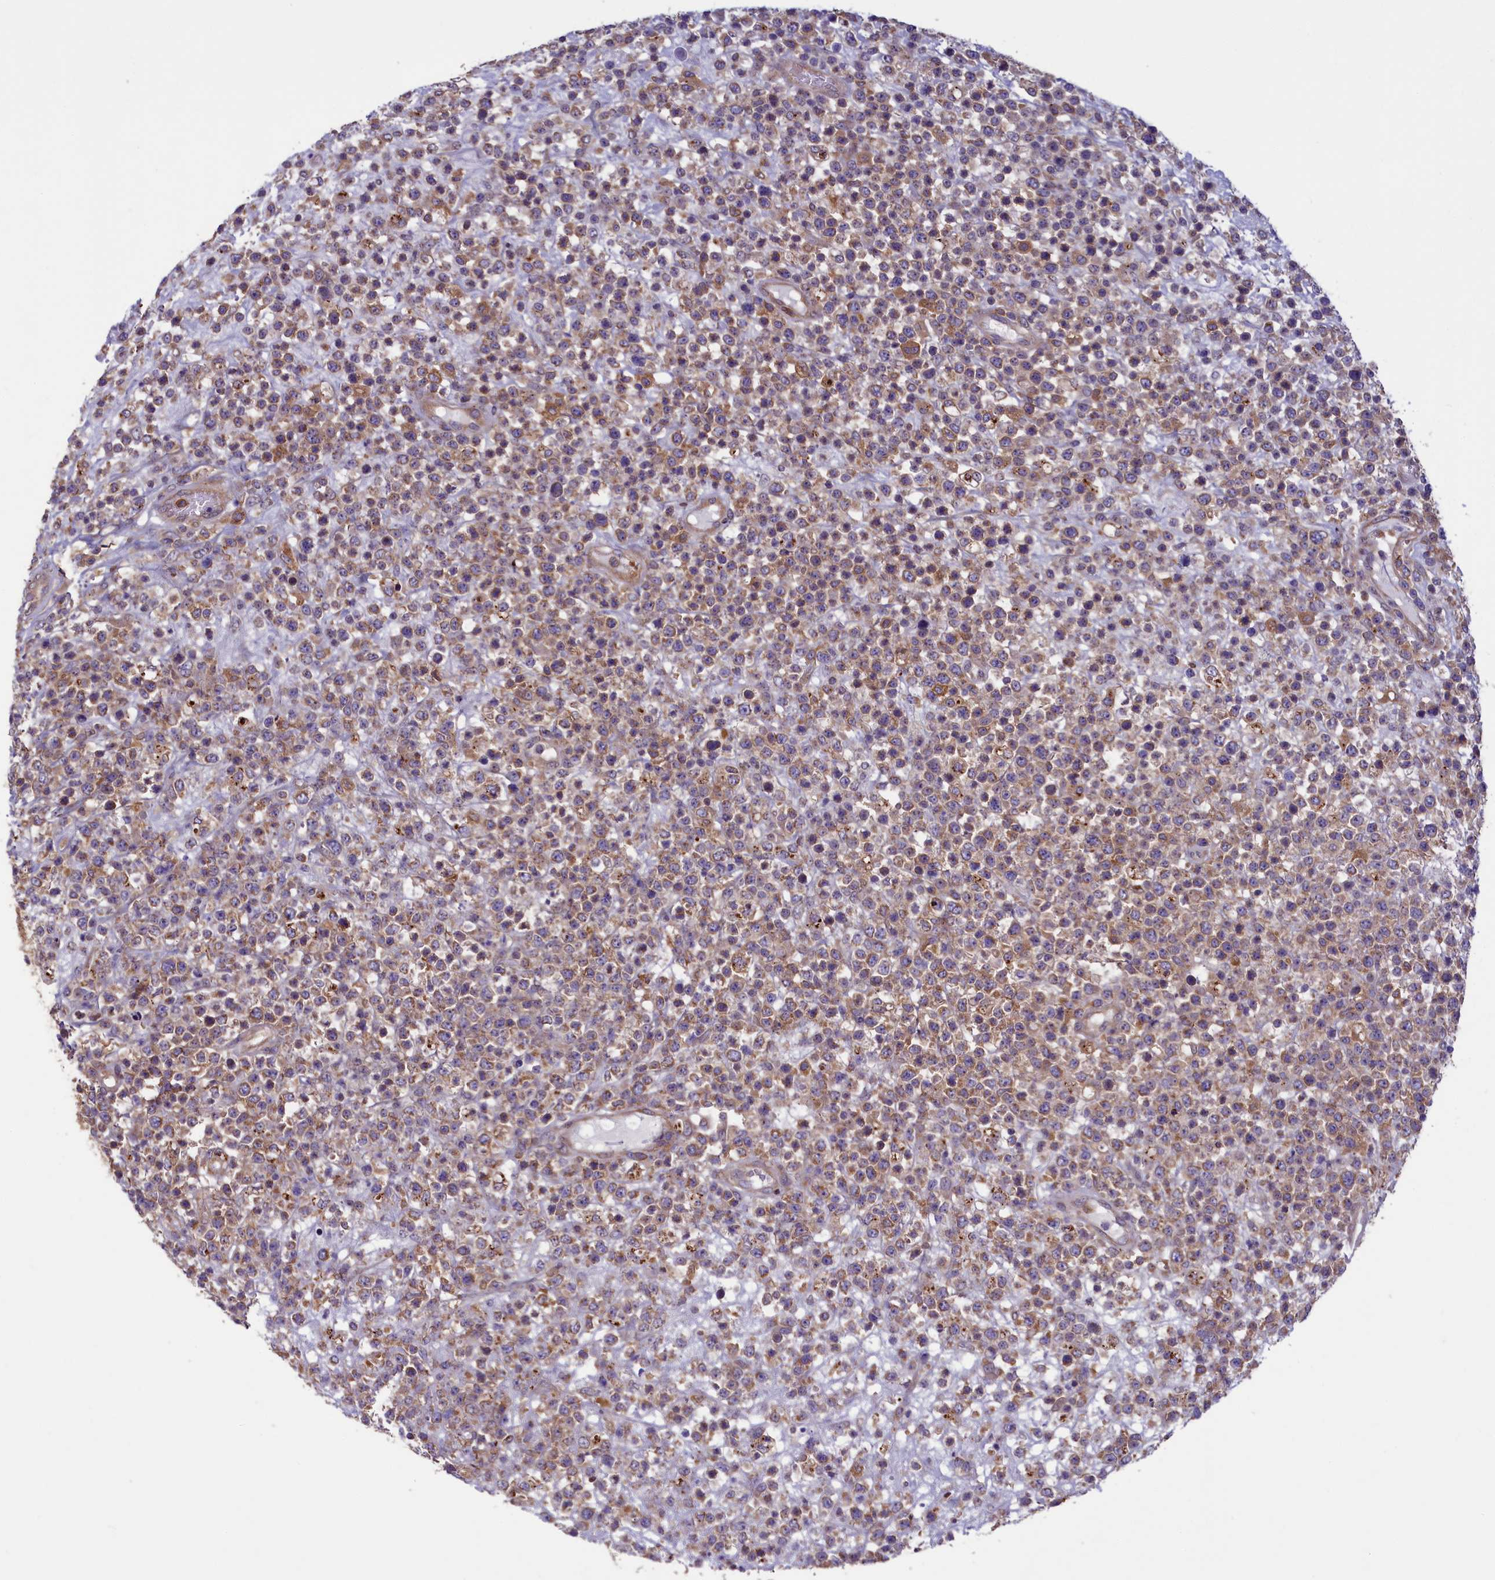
{"staining": {"intensity": "moderate", "quantity": ">75%", "location": "cytoplasmic/membranous"}, "tissue": "lymphoma", "cell_type": "Tumor cells", "image_type": "cancer", "snomed": [{"axis": "morphology", "description": "Malignant lymphoma, non-Hodgkin's type, High grade"}, {"axis": "topography", "description": "Colon"}], "caption": "Lymphoma was stained to show a protein in brown. There is medium levels of moderate cytoplasmic/membranous staining in about >75% of tumor cells.", "gene": "ACAD8", "patient": {"sex": "female", "age": 53}}